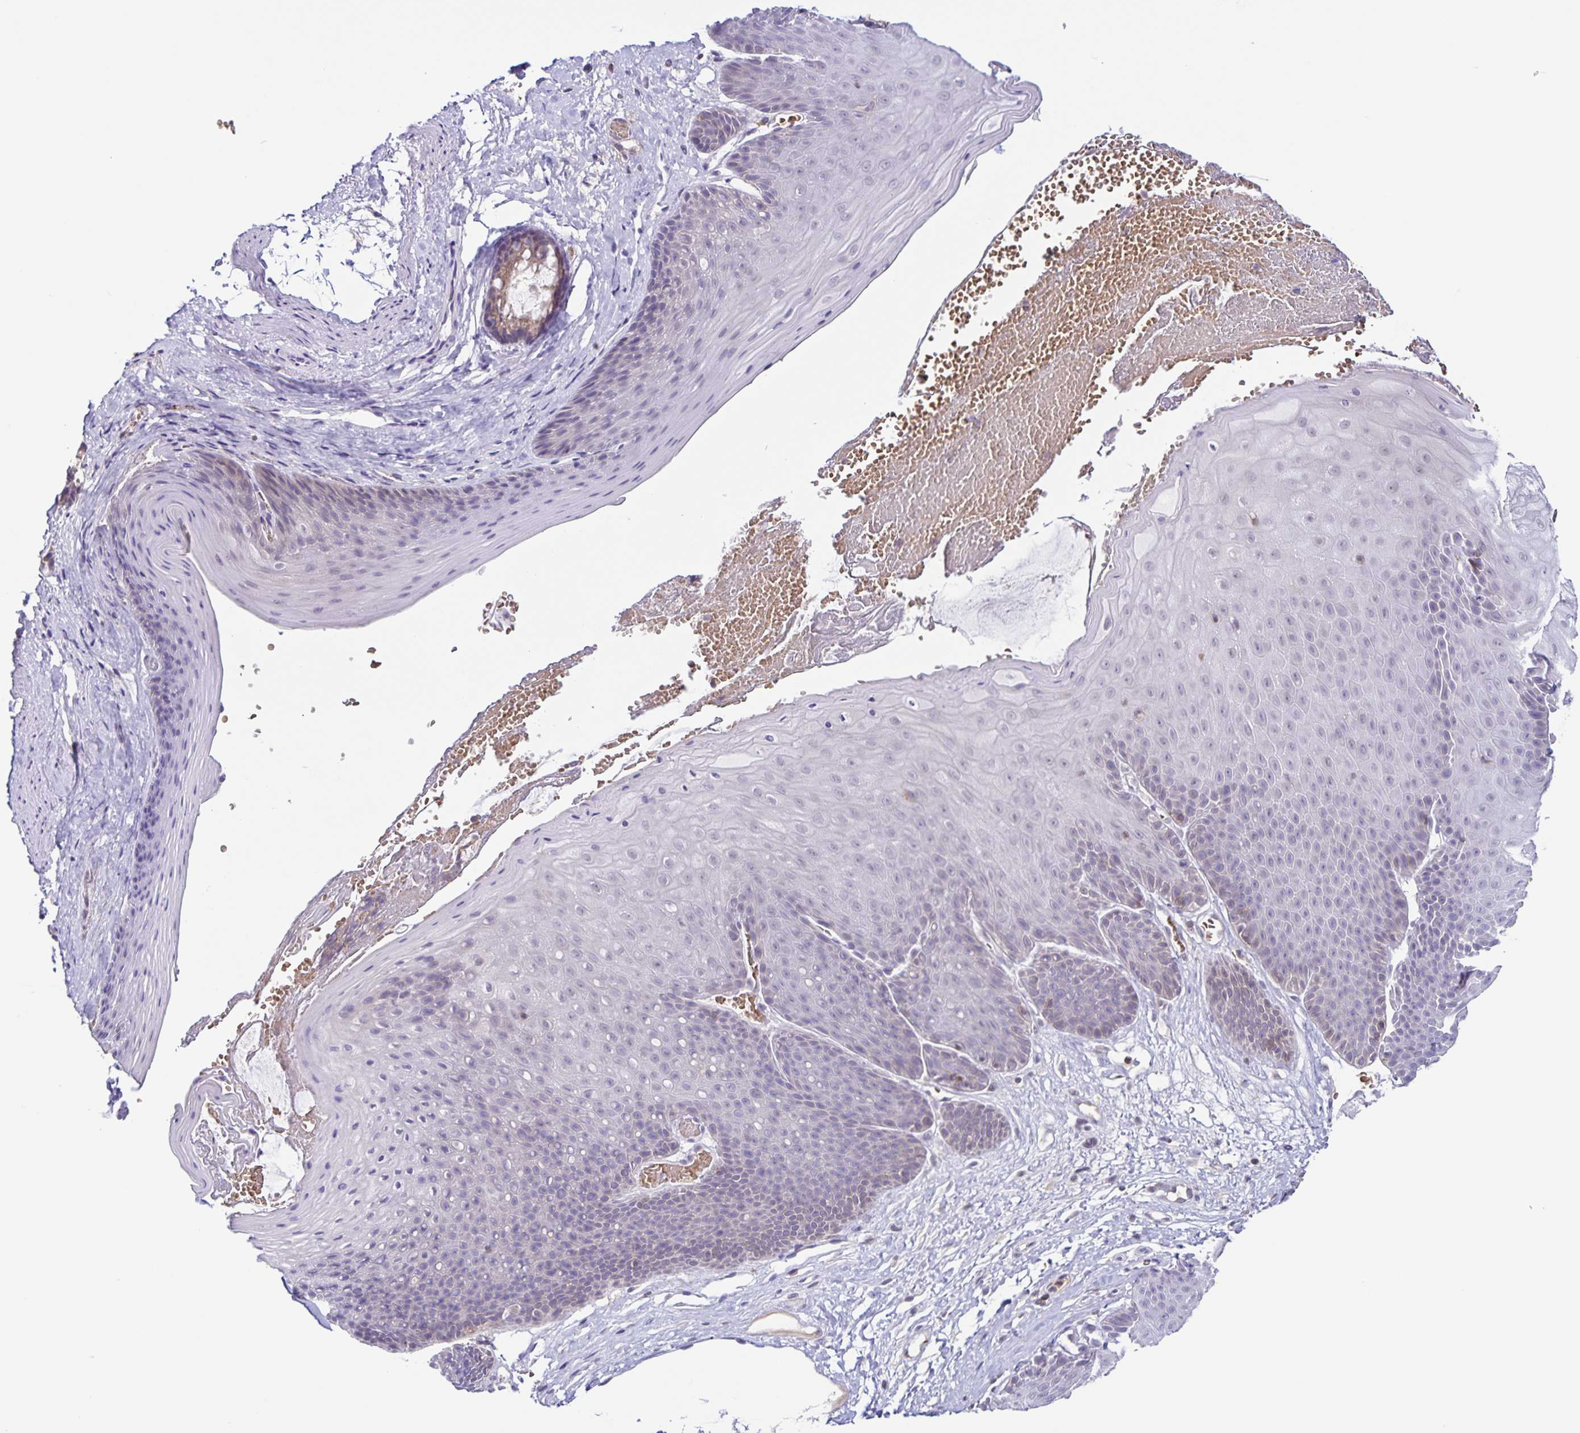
{"staining": {"intensity": "negative", "quantity": "none", "location": "none"}, "tissue": "skin", "cell_type": "Epidermal cells", "image_type": "normal", "snomed": [{"axis": "morphology", "description": "Normal tissue, NOS"}, {"axis": "topography", "description": "Anal"}], "caption": "Histopathology image shows no protein expression in epidermal cells of unremarkable skin. (DAB IHC, high magnification).", "gene": "STPG4", "patient": {"sex": "male", "age": 53}}